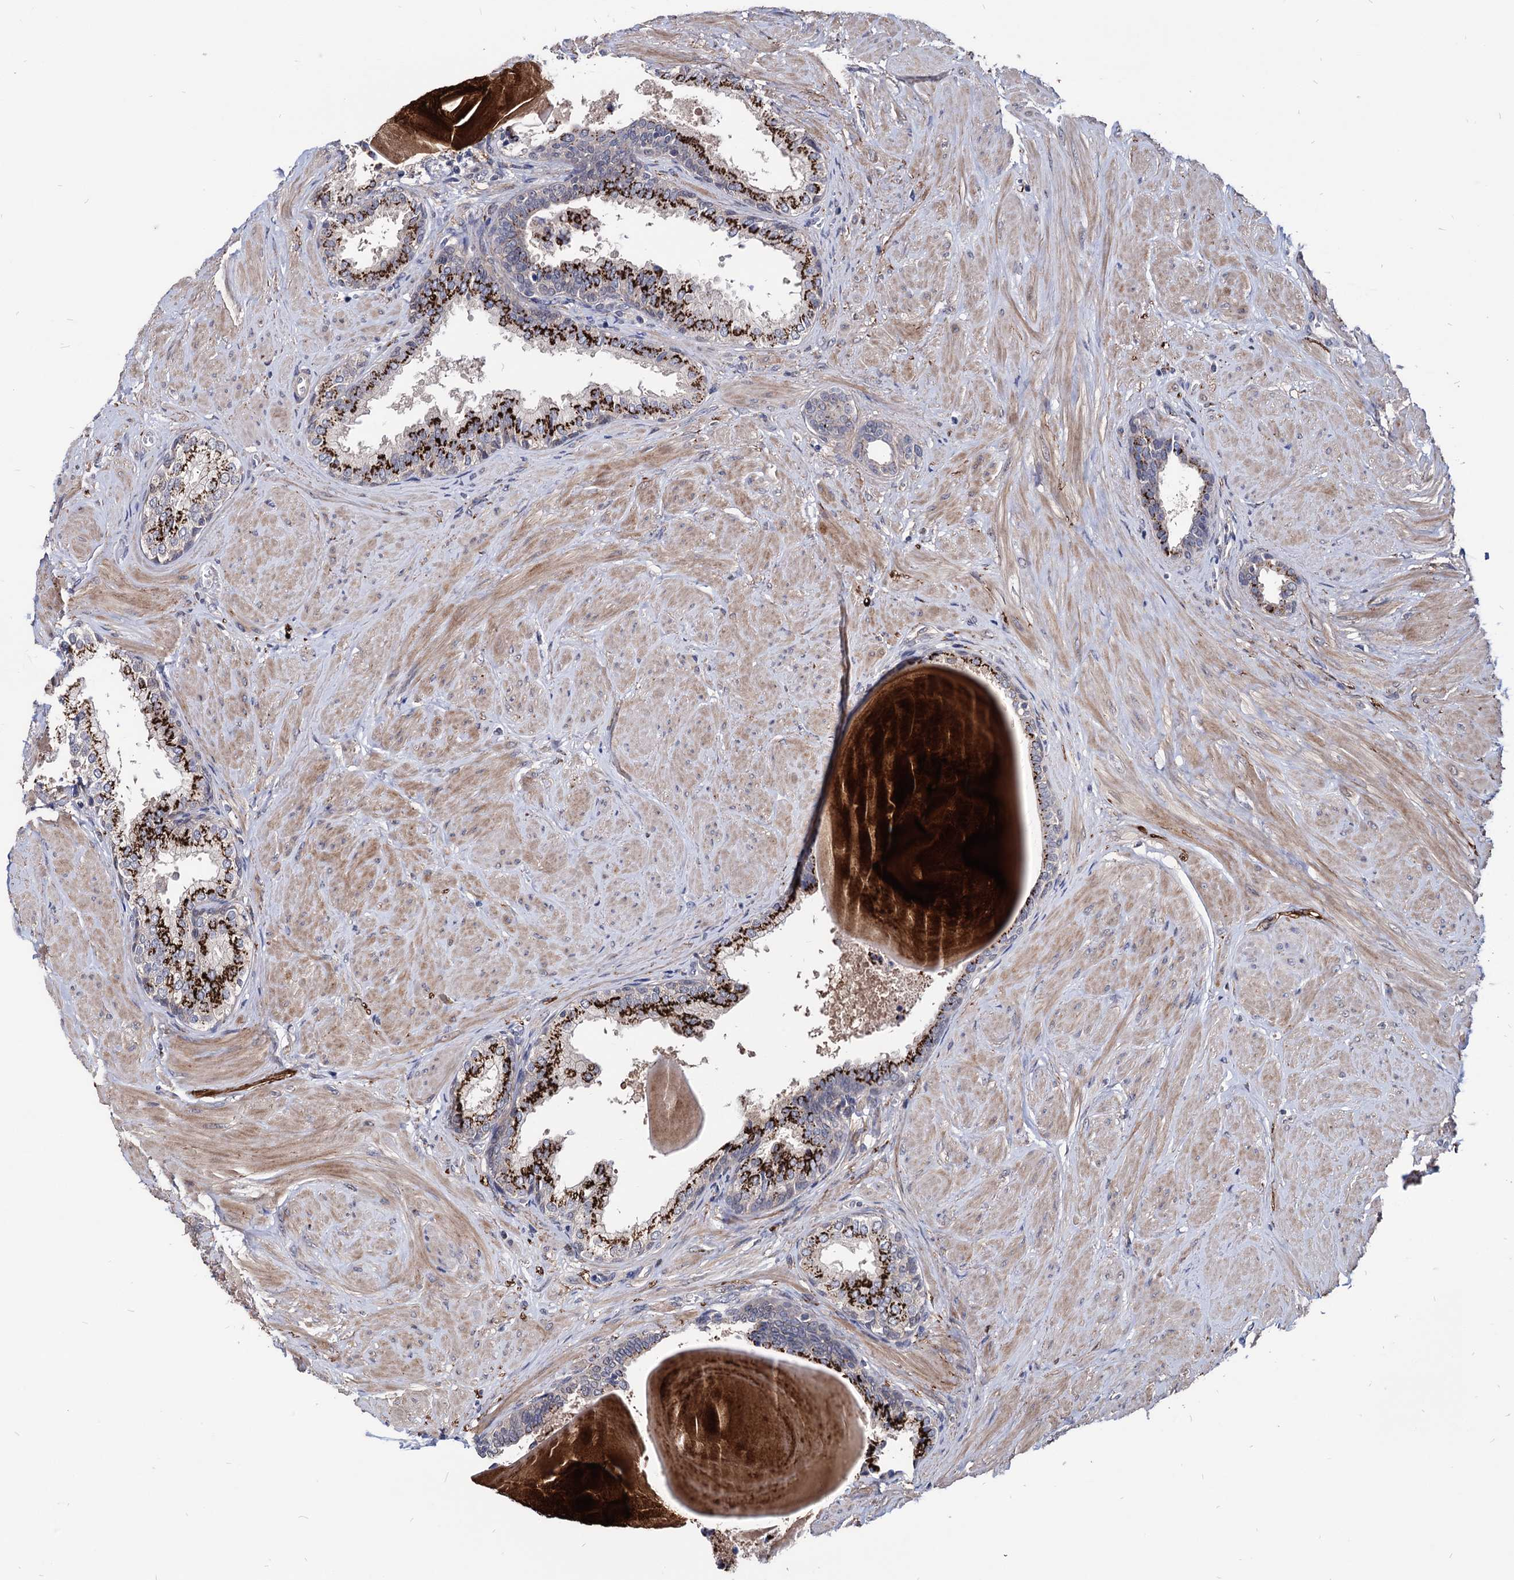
{"staining": {"intensity": "strong", "quantity": ">75%", "location": "cytoplasmic/membranous"}, "tissue": "prostate", "cell_type": "Glandular cells", "image_type": "normal", "snomed": [{"axis": "morphology", "description": "Normal tissue, NOS"}, {"axis": "topography", "description": "Prostate"}], "caption": "DAB (3,3'-diaminobenzidine) immunohistochemical staining of unremarkable prostate reveals strong cytoplasmic/membranous protein staining in about >75% of glandular cells. The staining was performed using DAB (3,3'-diaminobenzidine), with brown indicating positive protein expression. Nuclei are stained blue with hematoxylin.", "gene": "ESD", "patient": {"sex": "male", "age": 48}}